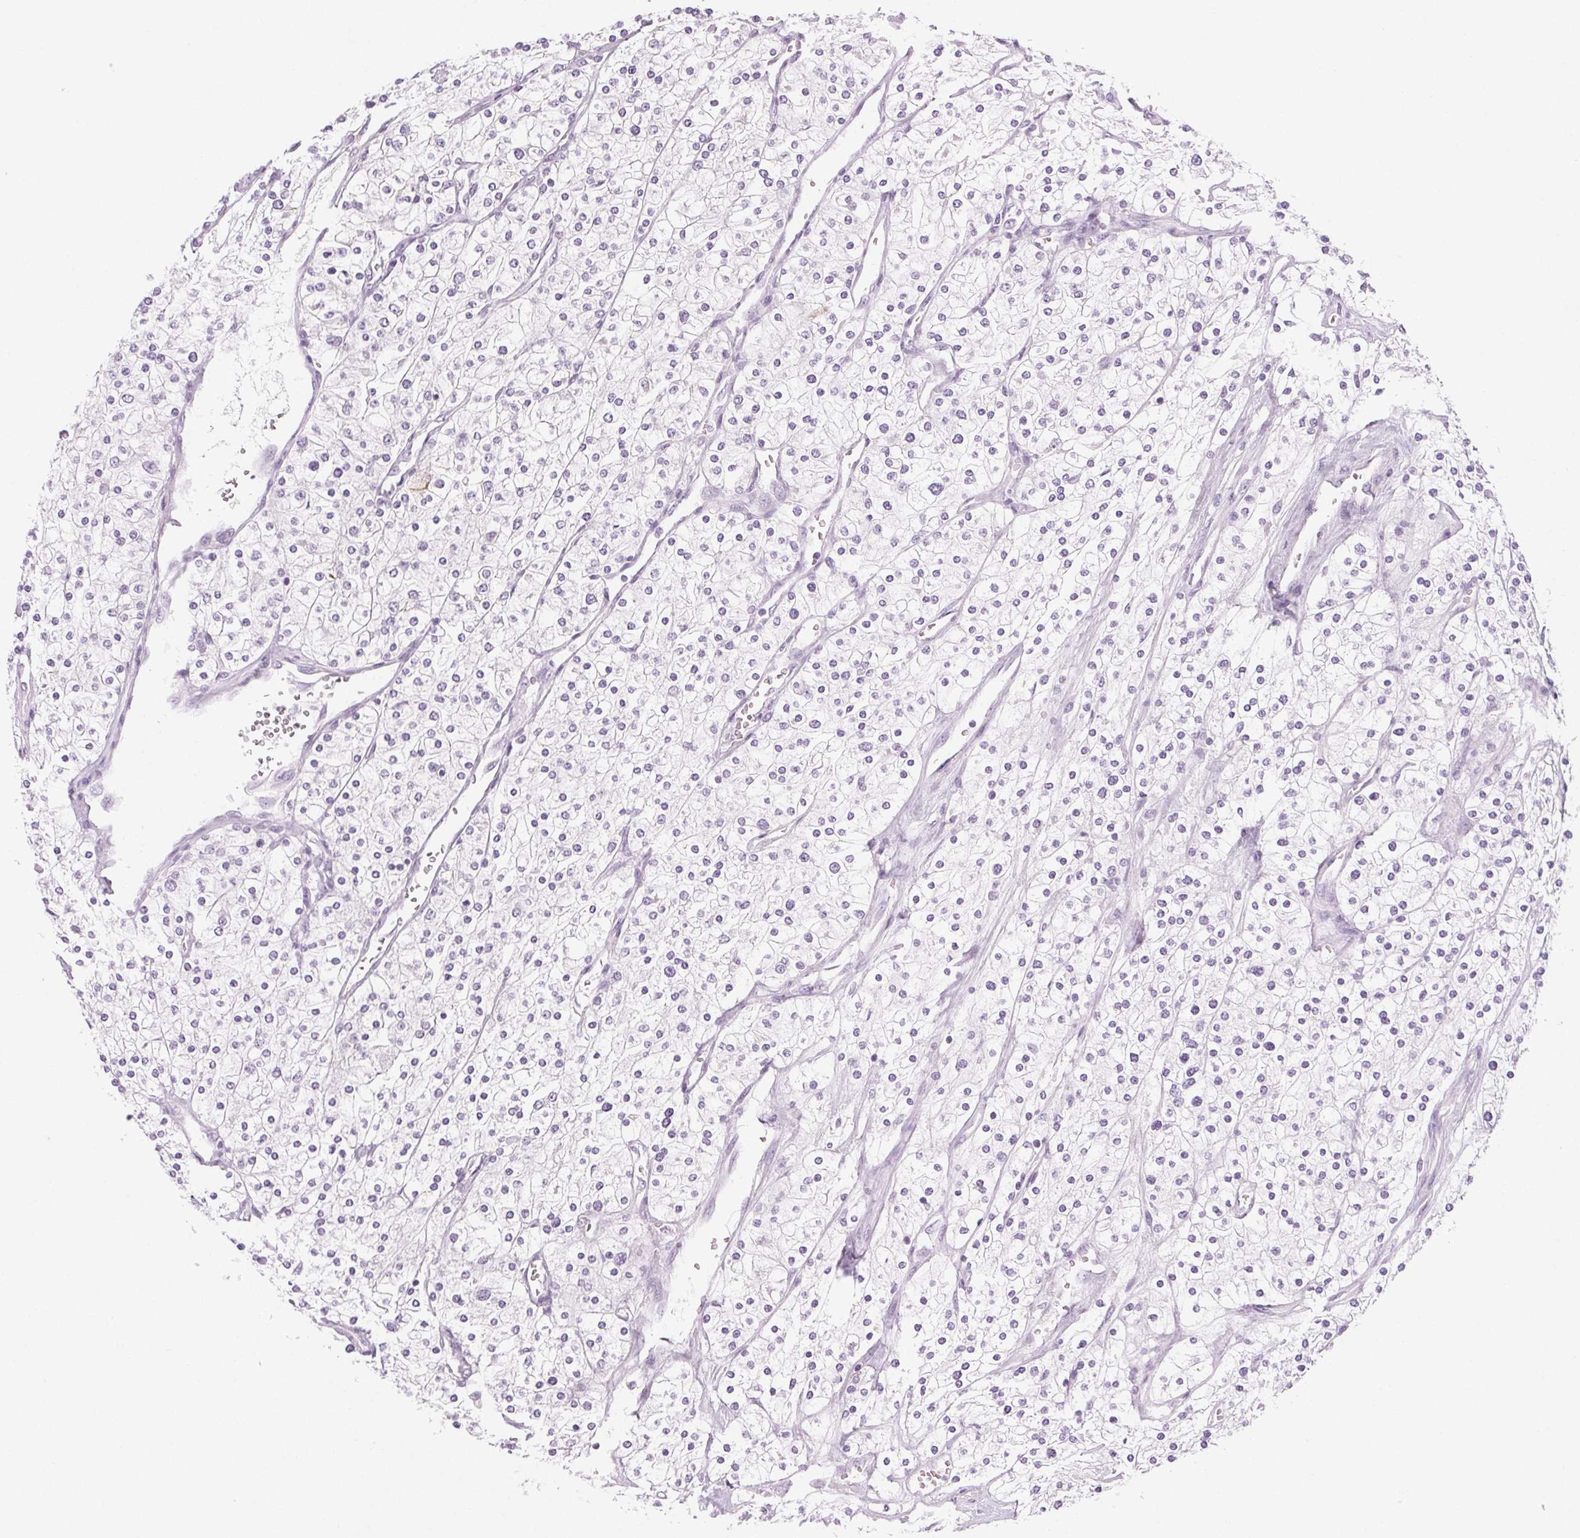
{"staining": {"intensity": "negative", "quantity": "none", "location": "none"}, "tissue": "renal cancer", "cell_type": "Tumor cells", "image_type": "cancer", "snomed": [{"axis": "morphology", "description": "Adenocarcinoma, NOS"}, {"axis": "topography", "description": "Kidney"}], "caption": "High magnification brightfield microscopy of renal cancer stained with DAB (brown) and counterstained with hematoxylin (blue): tumor cells show no significant positivity.", "gene": "SLC6A19", "patient": {"sex": "male", "age": 80}}